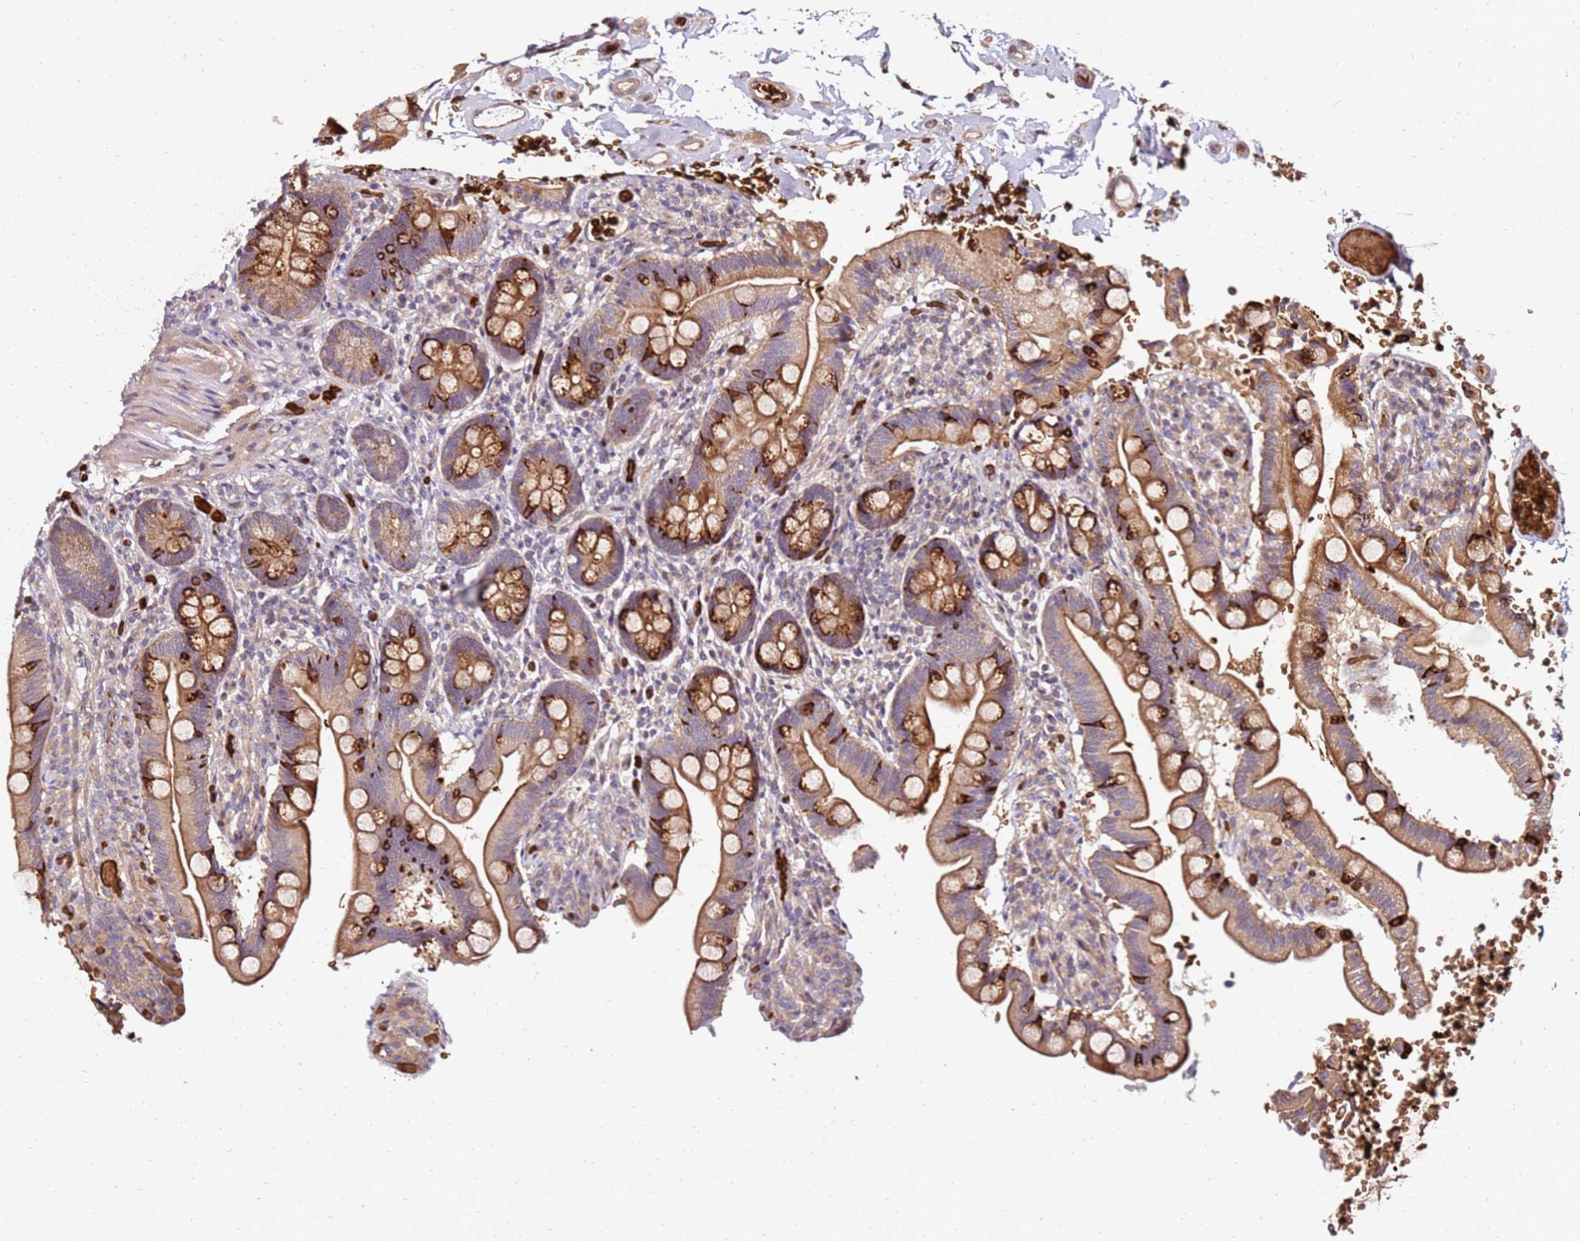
{"staining": {"intensity": "moderate", "quantity": ">75%", "location": "cytoplasmic/membranous"}, "tissue": "small intestine", "cell_type": "Glandular cells", "image_type": "normal", "snomed": [{"axis": "morphology", "description": "Normal tissue, NOS"}, {"axis": "topography", "description": "Small intestine"}], "caption": "About >75% of glandular cells in unremarkable small intestine display moderate cytoplasmic/membranous protein expression as visualized by brown immunohistochemical staining.", "gene": "RNF11", "patient": {"sex": "female", "age": 64}}